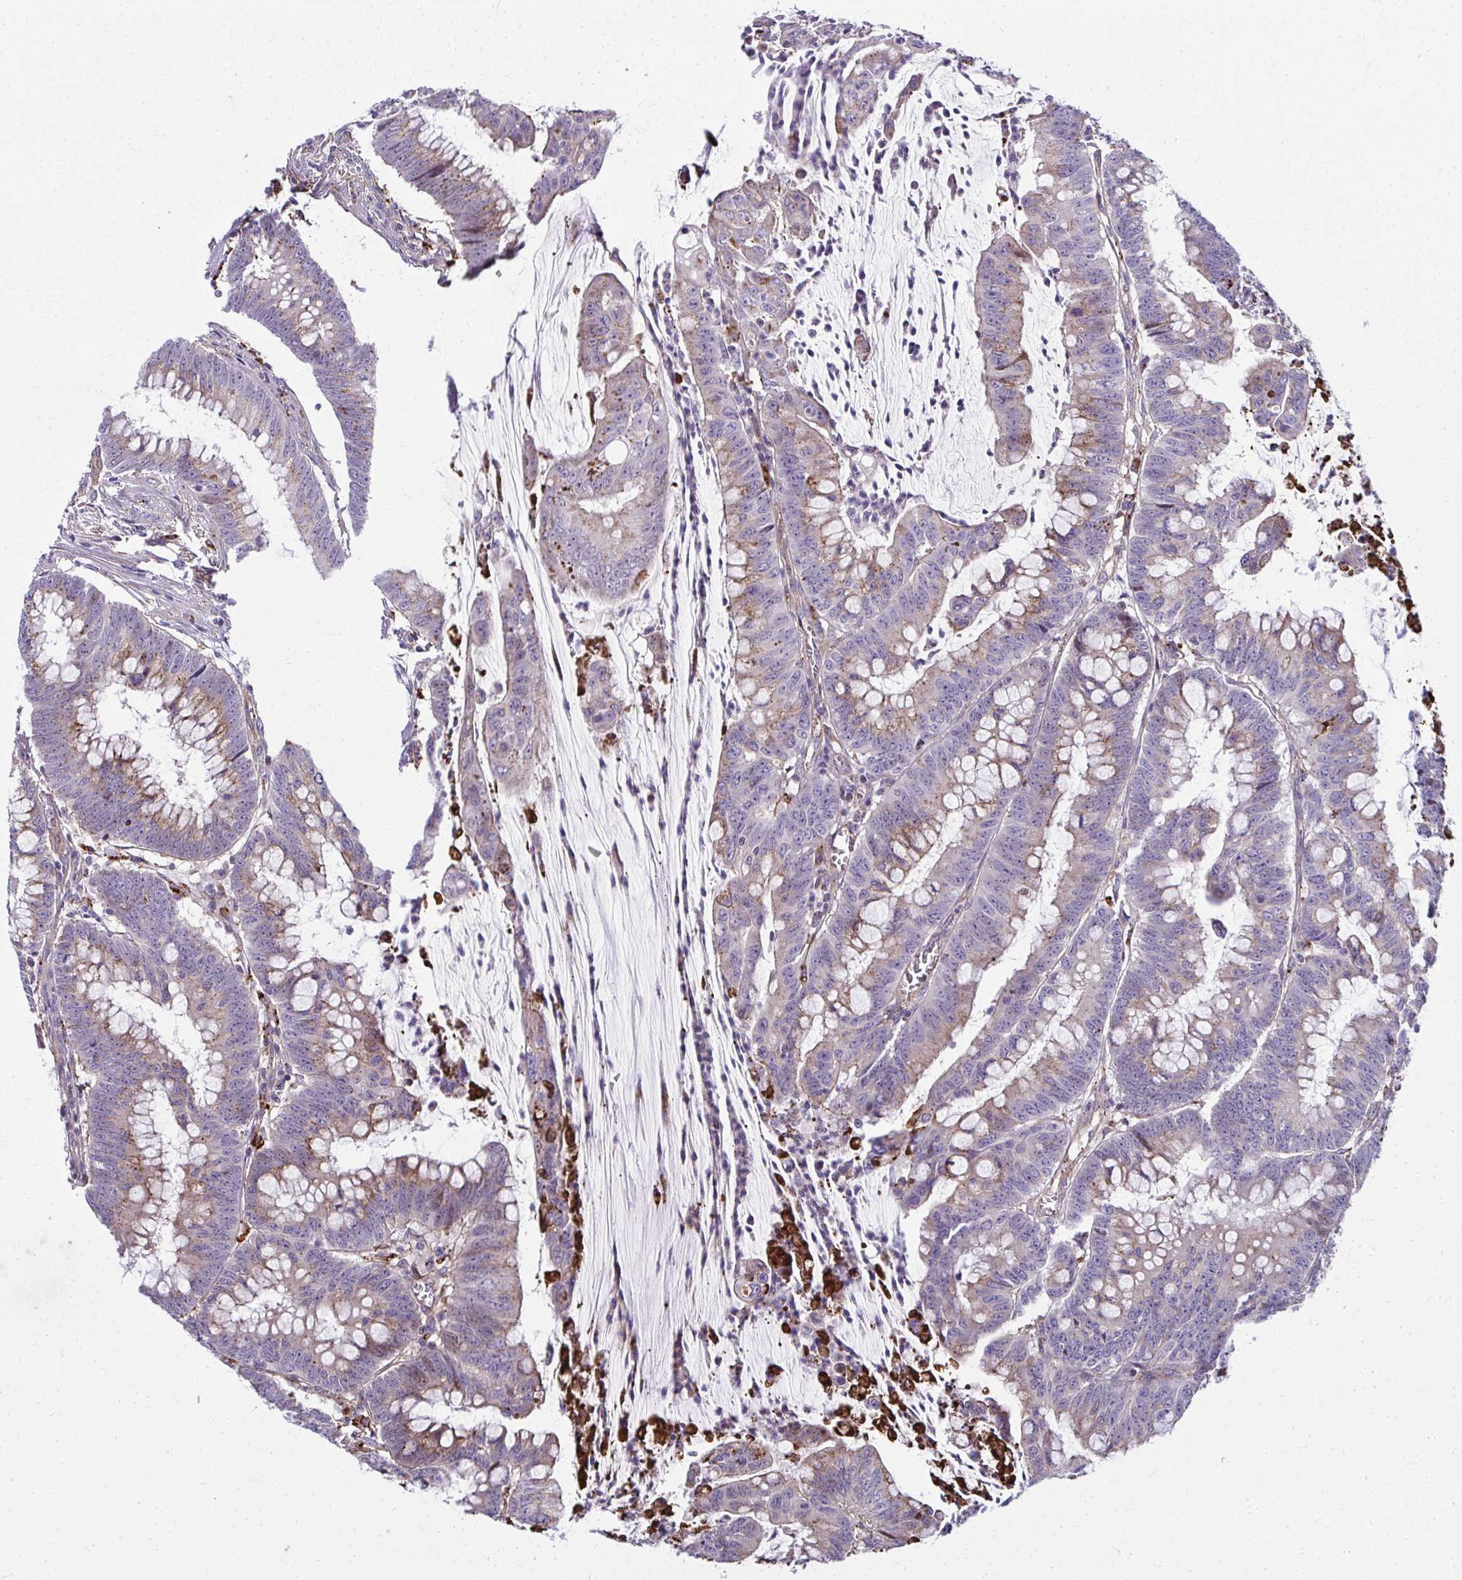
{"staining": {"intensity": "moderate", "quantity": ">75%", "location": "cytoplasmic/membranous"}, "tissue": "colorectal cancer", "cell_type": "Tumor cells", "image_type": "cancer", "snomed": [{"axis": "morphology", "description": "Adenocarcinoma, NOS"}, {"axis": "topography", "description": "Colon"}], "caption": "Colorectal cancer stained with immunohistochemistry (IHC) reveals moderate cytoplasmic/membranous positivity in about >75% of tumor cells.", "gene": "LRRC4B", "patient": {"sex": "male", "age": 62}}